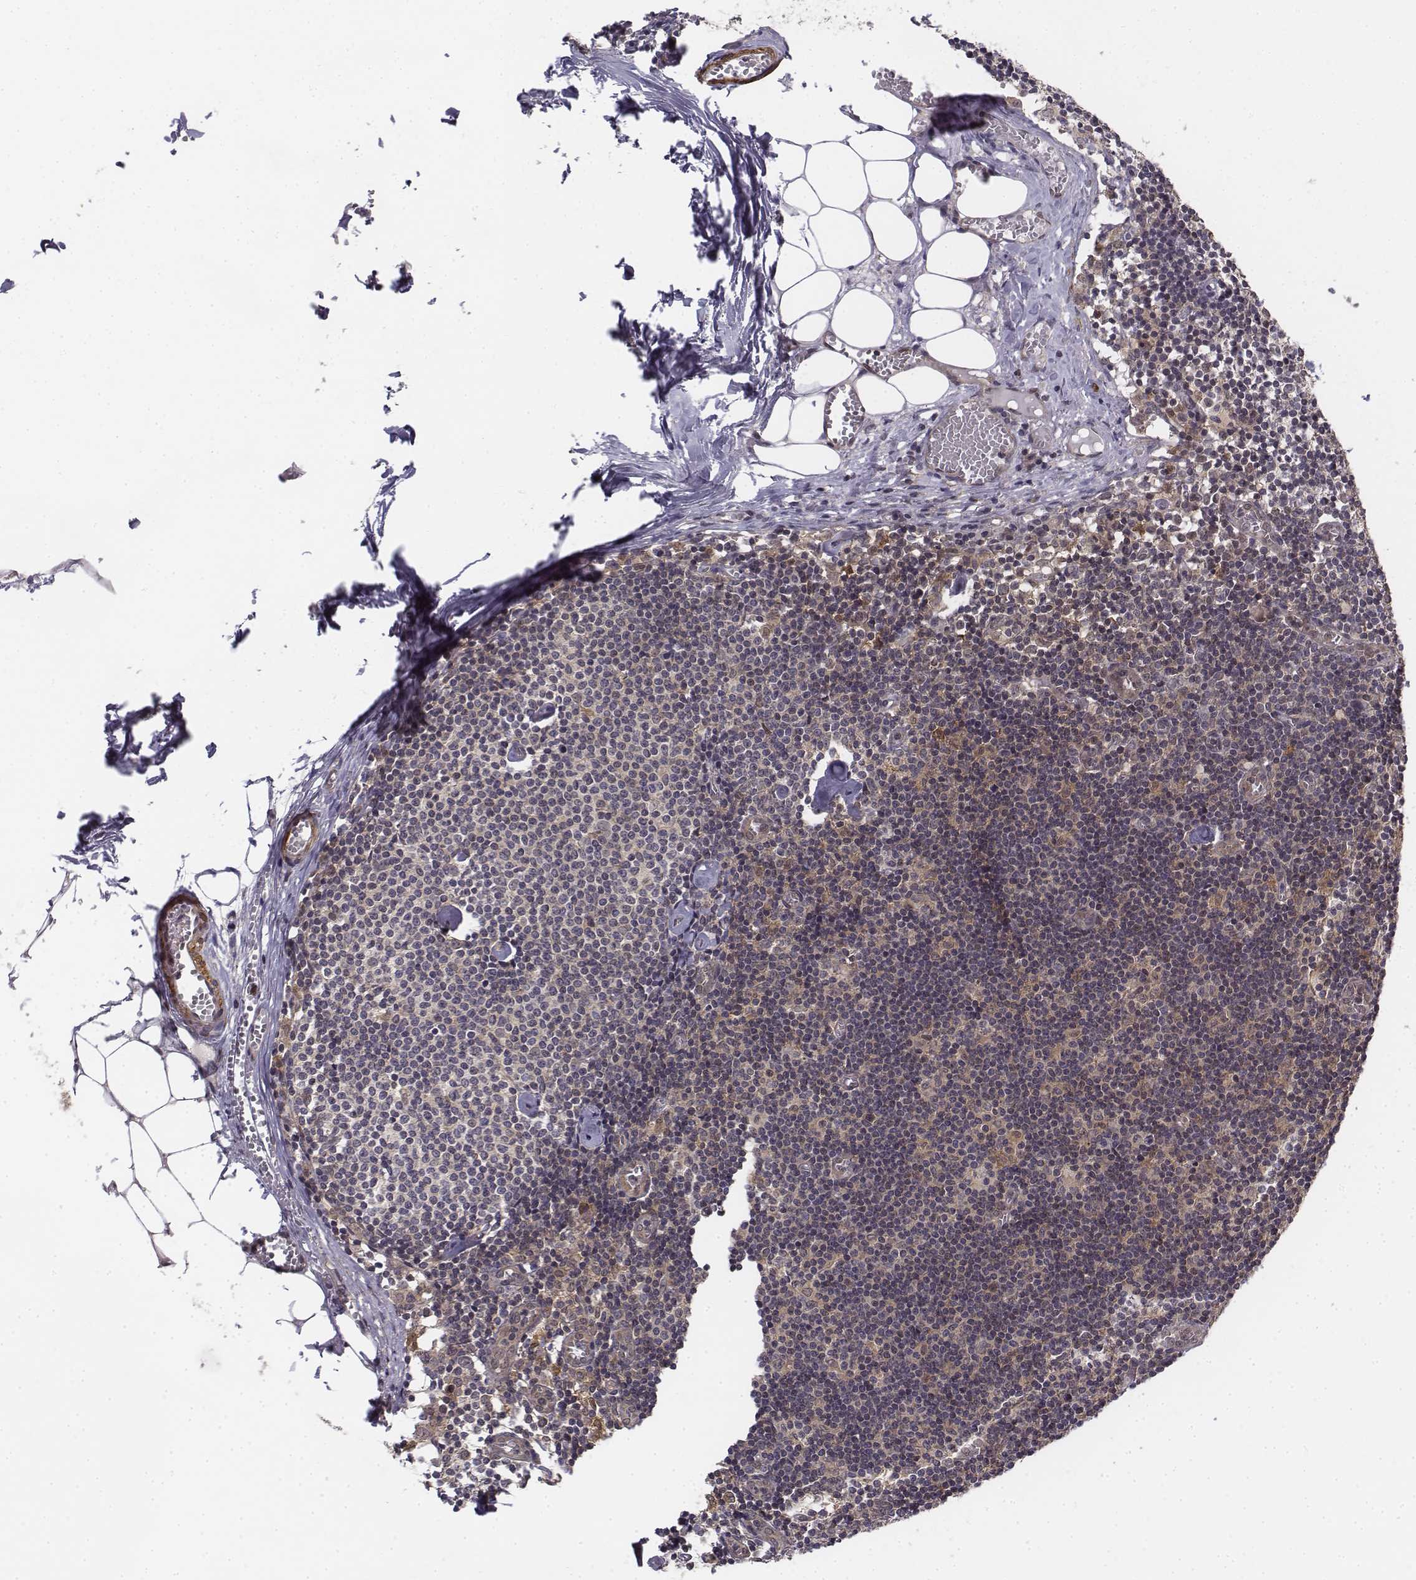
{"staining": {"intensity": "moderate", "quantity": "25%-75%", "location": "cytoplasmic/membranous"}, "tissue": "lymph node", "cell_type": "Germinal center cells", "image_type": "normal", "snomed": [{"axis": "morphology", "description": "Normal tissue, NOS"}, {"axis": "topography", "description": "Lymph node"}], "caption": "Immunohistochemistry (IHC) image of unremarkable lymph node: human lymph node stained using IHC reveals medium levels of moderate protein expression localized specifically in the cytoplasmic/membranous of germinal center cells, appearing as a cytoplasmic/membranous brown color.", "gene": "ZFYVE19", "patient": {"sex": "female", "age": 52}}